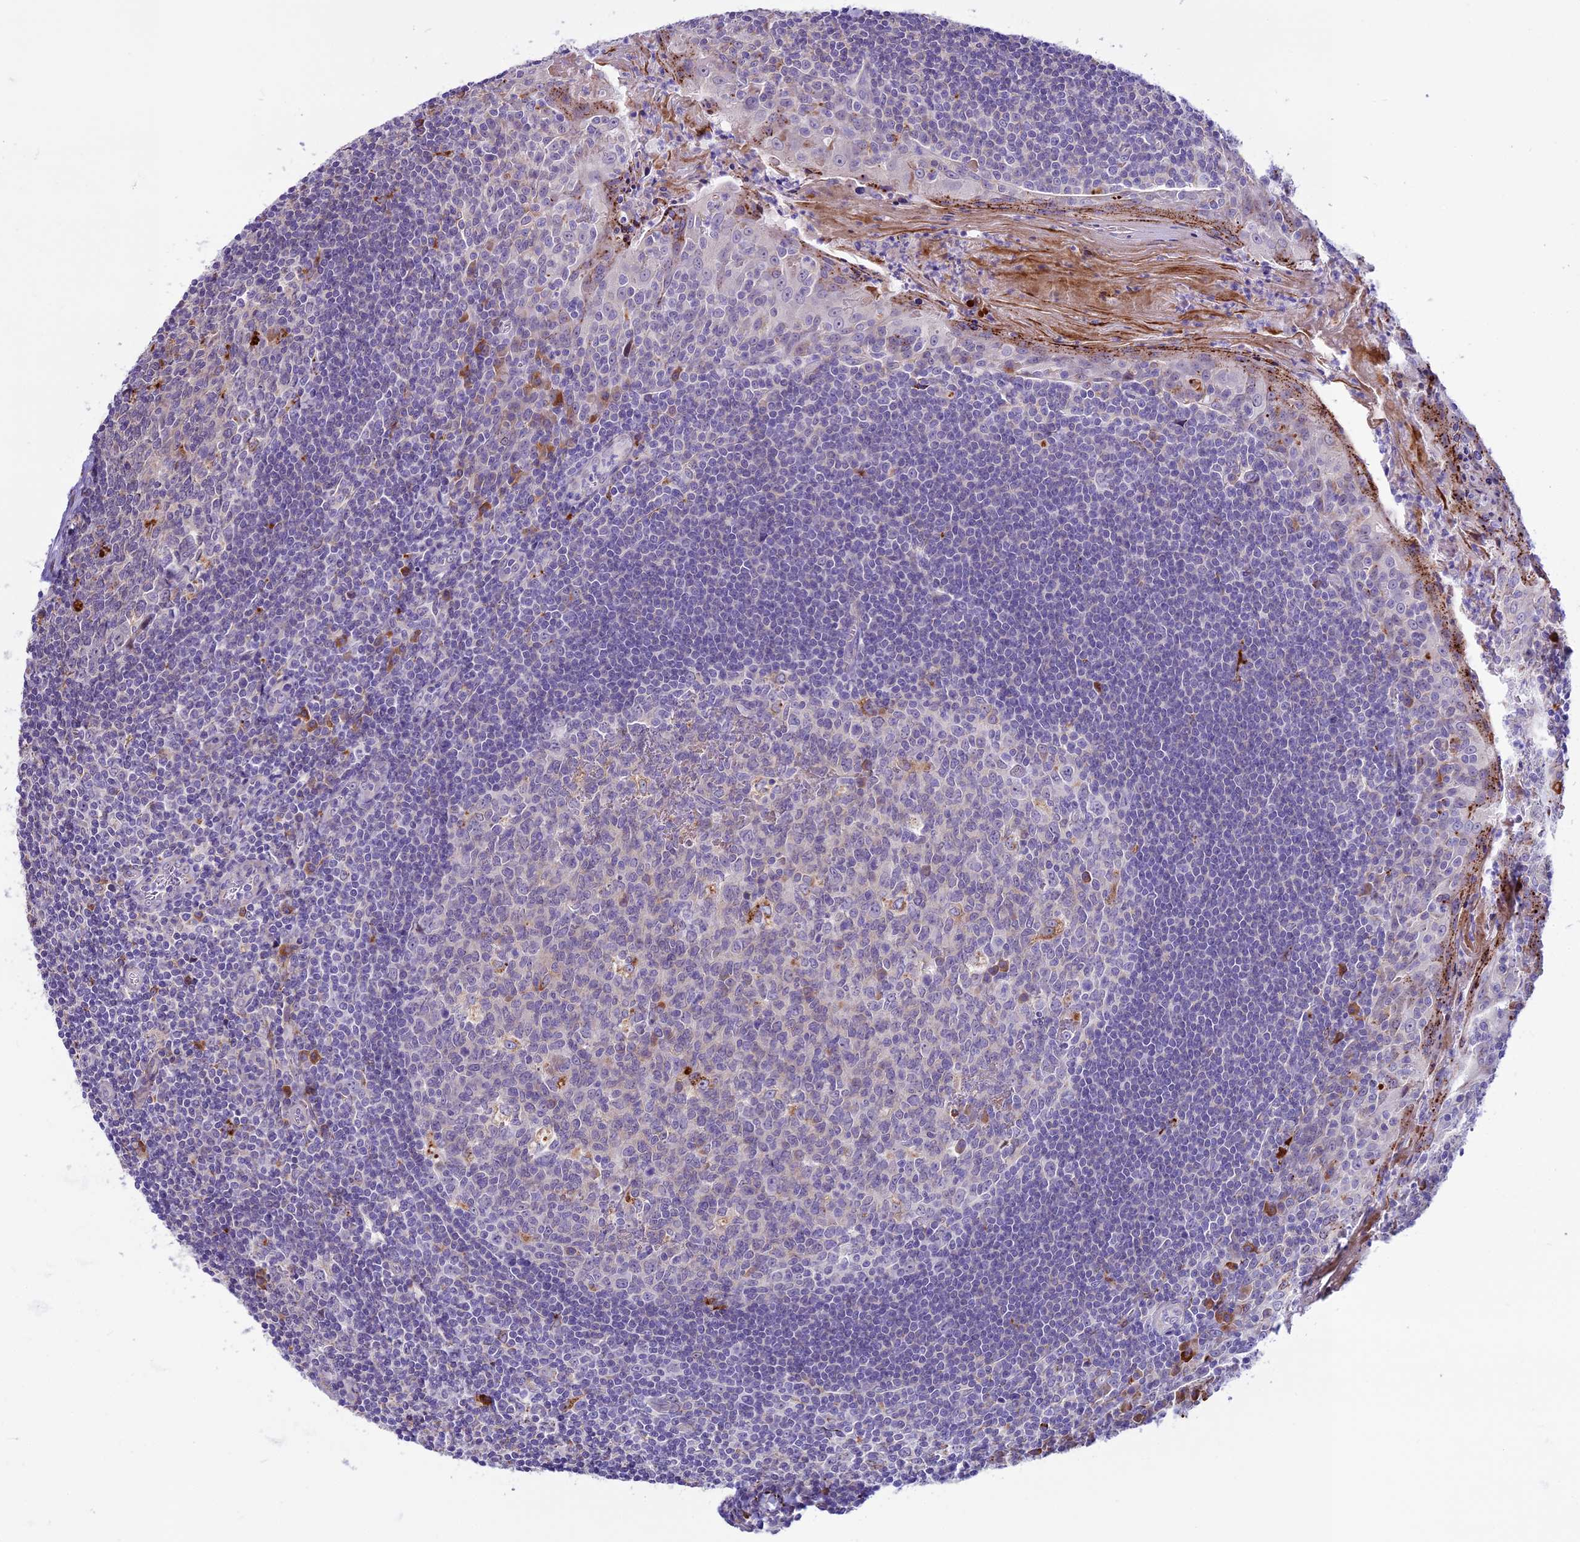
{"staining": {"intensity": "moderate", "quantity": "<25%", "location": "cytoplasmic/membranous"}, "tissue": "tonsil", "cell_type": "Germinal center cells", "image_type": "normal", "snomed": [{"axis": "morphology", "description": "Normal tissue, NOS"}, {"axis": "topography", "description": "Tonsil"}], "caption": "This photomicrograph reveals immunohistochemistry staining of normal tonsil, with low moderate cytoplasmic/membranous expression in about <25% of germinal center cells.", "gene": "THRSP", "patient": {"sex": "male", "age": 27}}